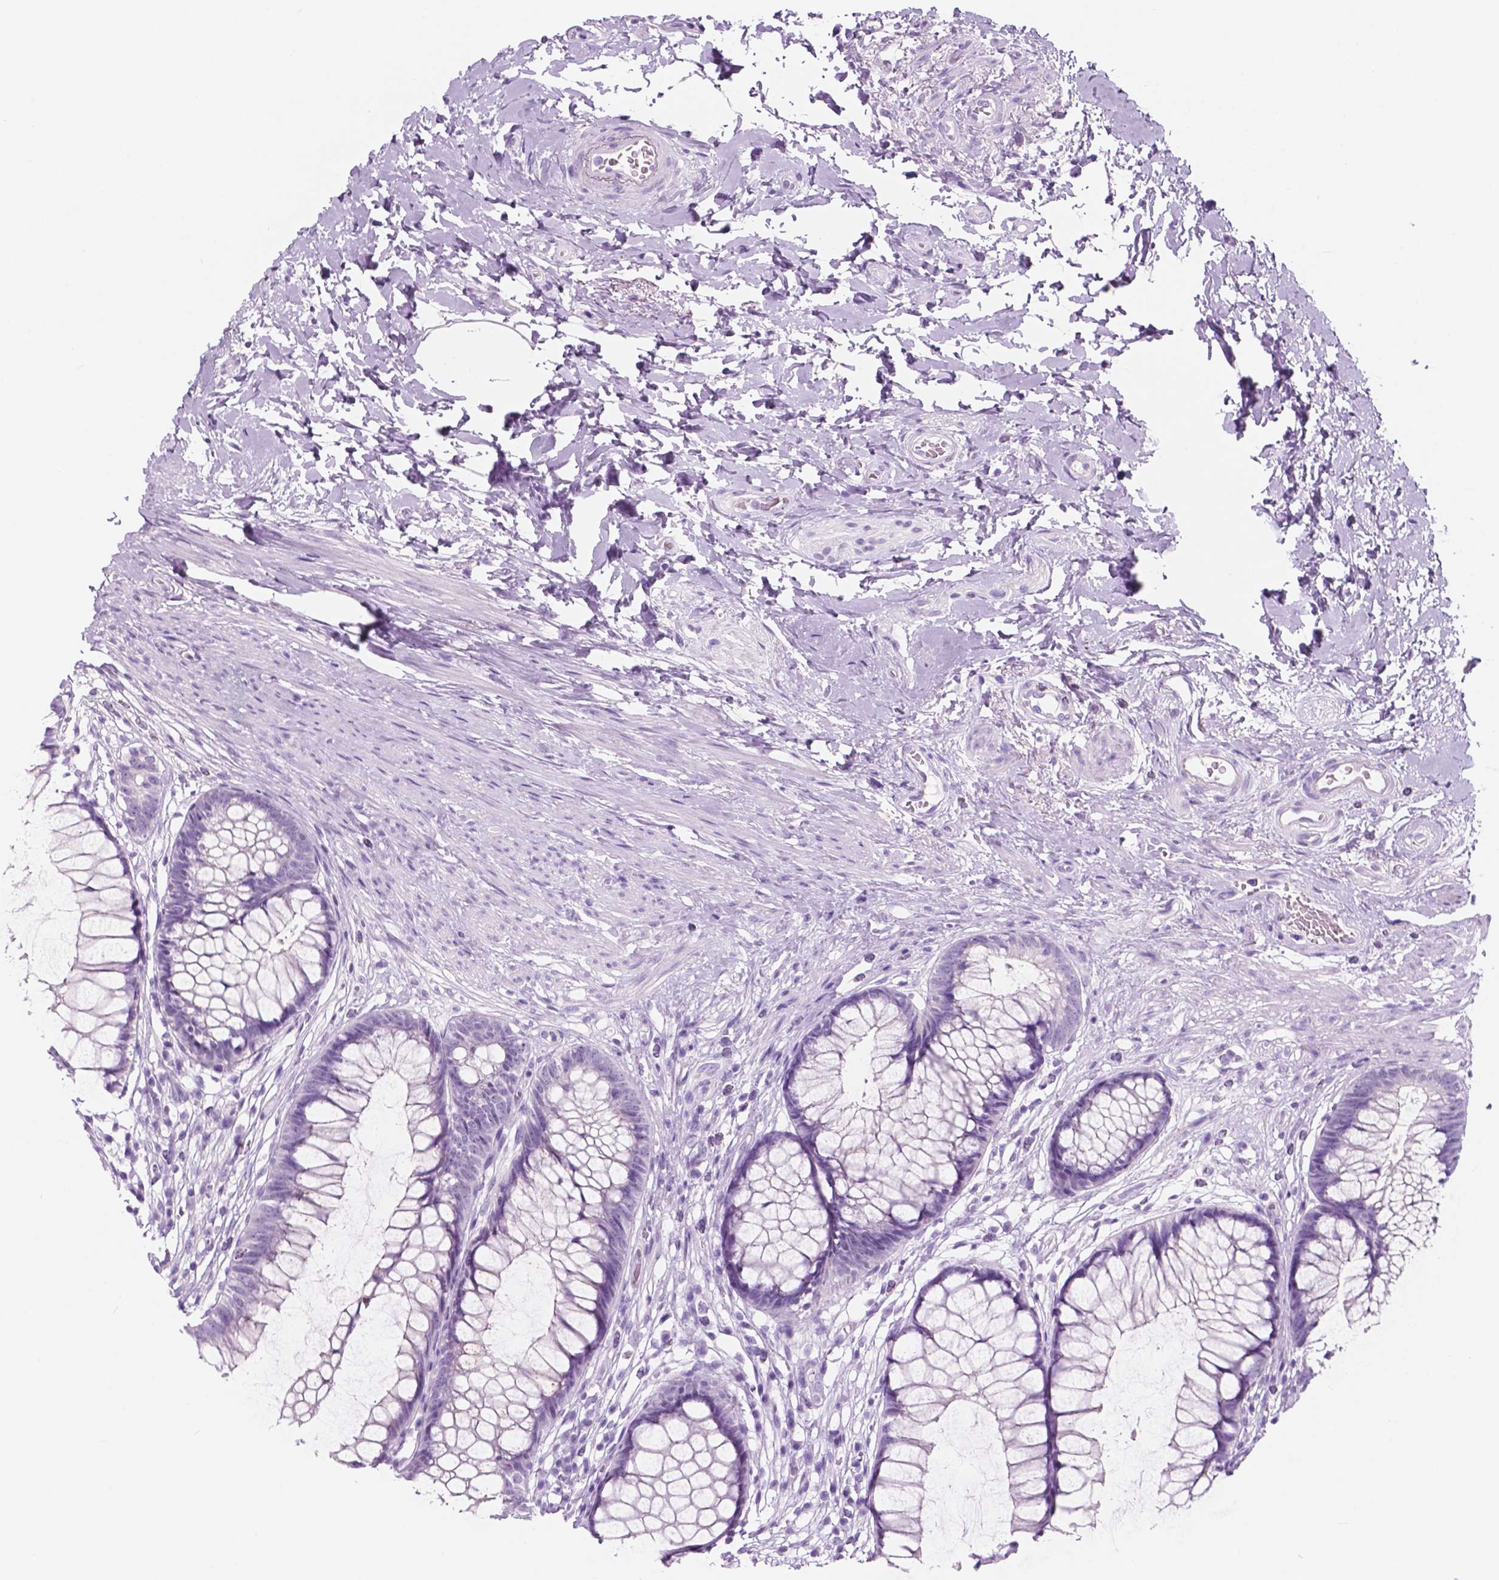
{"staining": {"intensity": "negative", "quantity": "none", "location": "none"}, "tissue": "rectum", "cell_type": "Glandular cells", "image_type": "normal", "snomed": [{"axis": "morphology", "description": "Normal tissue, NOS"}, {"axis": "topography", "description": "Smooth muscle"}, {"axis": "topography", "description": "Rectum"}], "caption": "IHC micrograph of normal rectum stained for a protein (brown), which exhibits no staining in glandular cells. (Brightfield microscopy of DAB IHC at high magnification).", "gene": "CUZD1", "patient": {"sex": "male", "age": 53}}